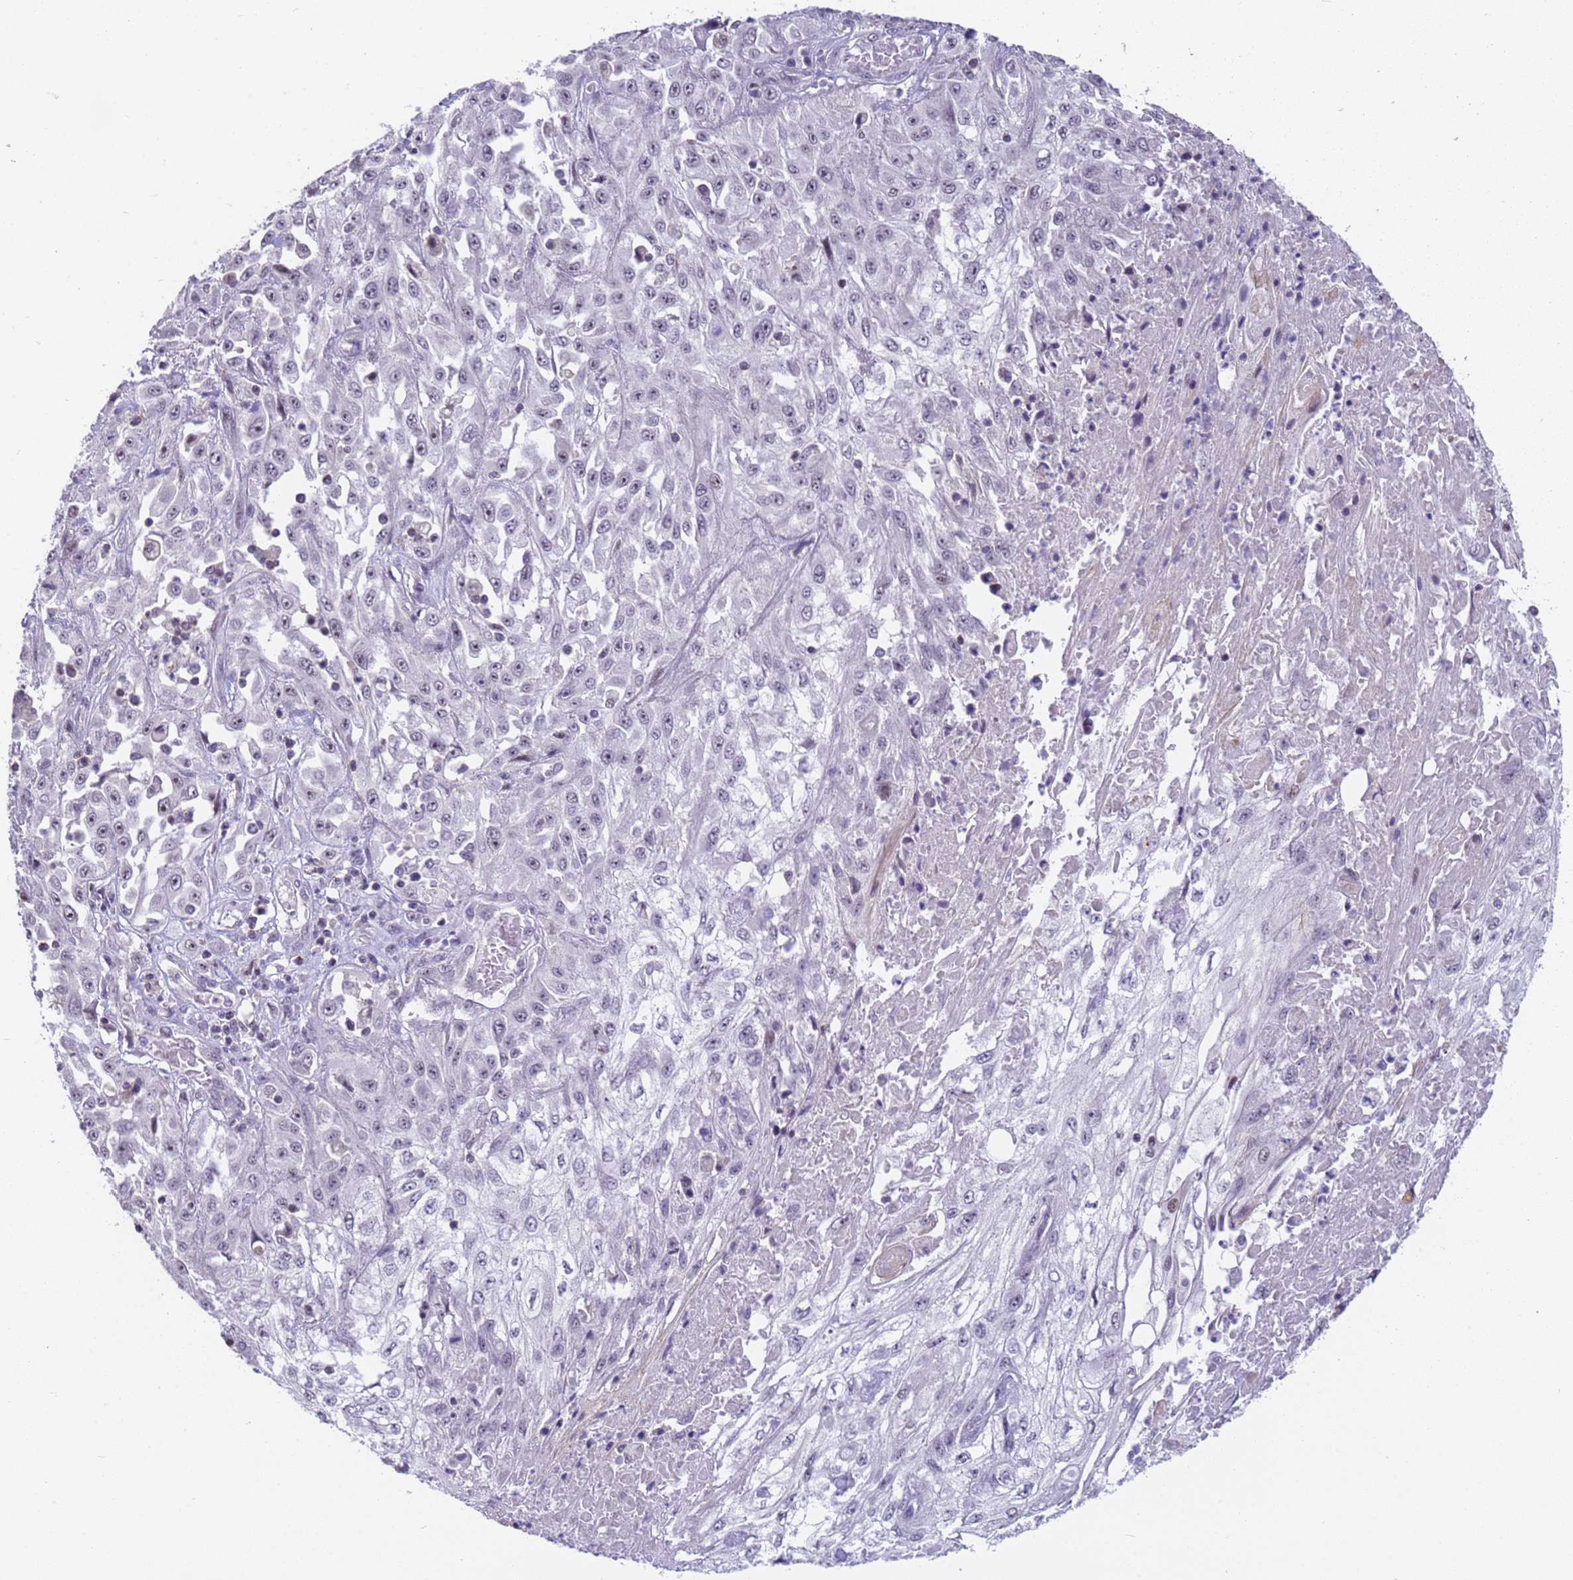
{"staining": {"intensity": "negative", "quantity": "none", "location": "none"}, "tissue": "skin cancer", "cell_type": "Tumor cells", "image_type": "cancer", "snomed": [{"axis": "morphology", "description": "Squamous cell carcinoma, NOS"}, {"axis": "morphology", "description": "Squamous cell carcinoma, metastatic, NOS"}, {"axis": "topography", "description": "Skin"}, {"axis": "topography", "description": "Lymph node"}], "caption": "This is an immunohistochemistry photomicrograph of metastatic squamous cell carcinoma (skin). There is no staining in tumor cells.", "gene": "VWA3A", "patient": {"sex": "male", "age": 75}}